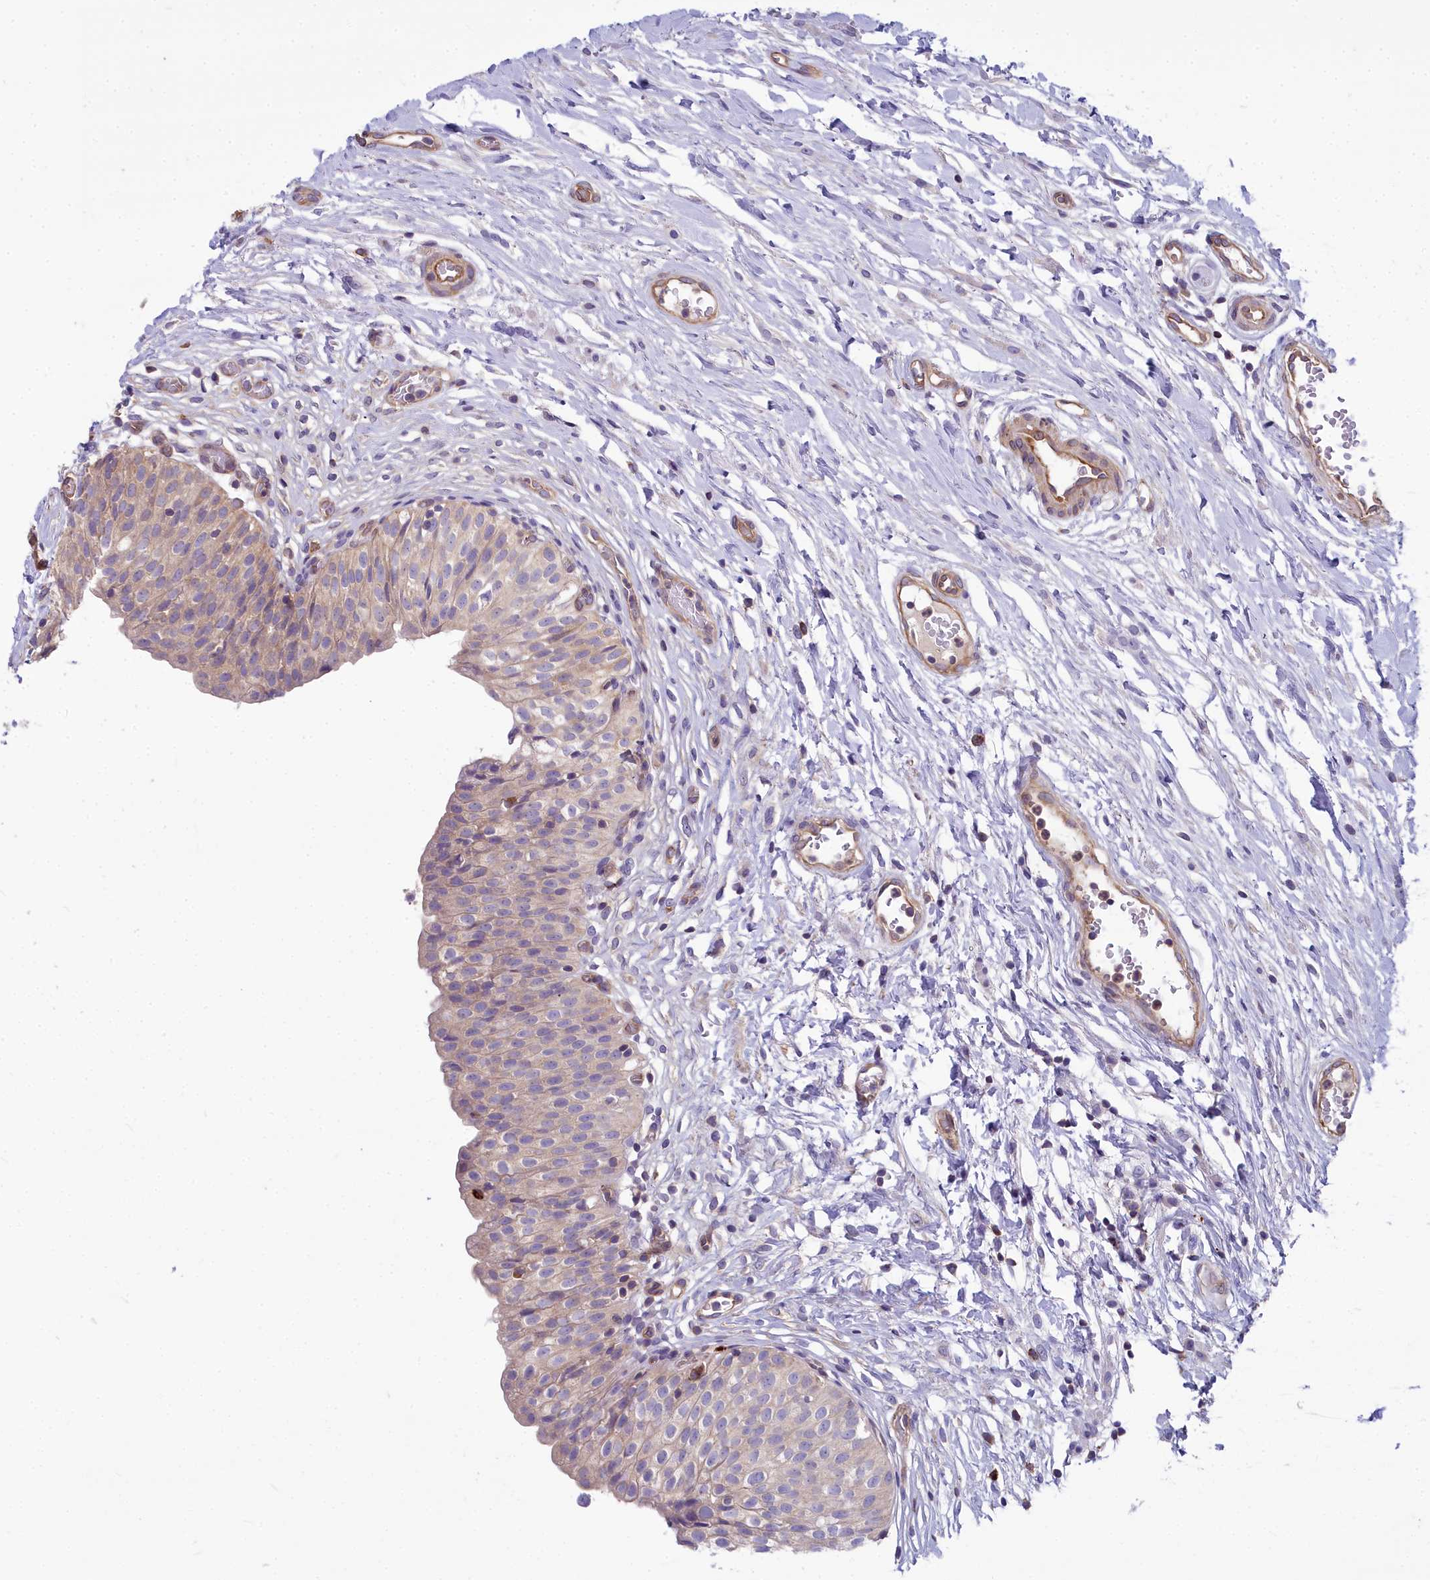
{"staining": {"intensity": "moderate", "quantity": "25%-75%", "location": "cytoplasmic/membranous"}, "tissue": "urinary bladder", "cell_type": "Urothelial cells", "image_type": "normal", "snomed": [{"axis": "morphology", "description": "Normal tissue, NOS"}, {"axis": "topography", "description": "Urinary bladder"}], "caption": "High-magnification brightfield microscopy of normal urinary bladder stained with DAB (3,3'-diaminobenzidine) (brown) and counterstained with hematoxylin (blue). urothelial cells exhibit moderate cytoplasmic/membranous staining is identified in approximately25%-75% of cells. The staining was performed using DAB to visualize the protein expression in brown, while the nuclei were stained in blue with hematoxylin (Magnification: 20x).", "gene": "HLA", "patient": {"sex": "male", "age": 55}}